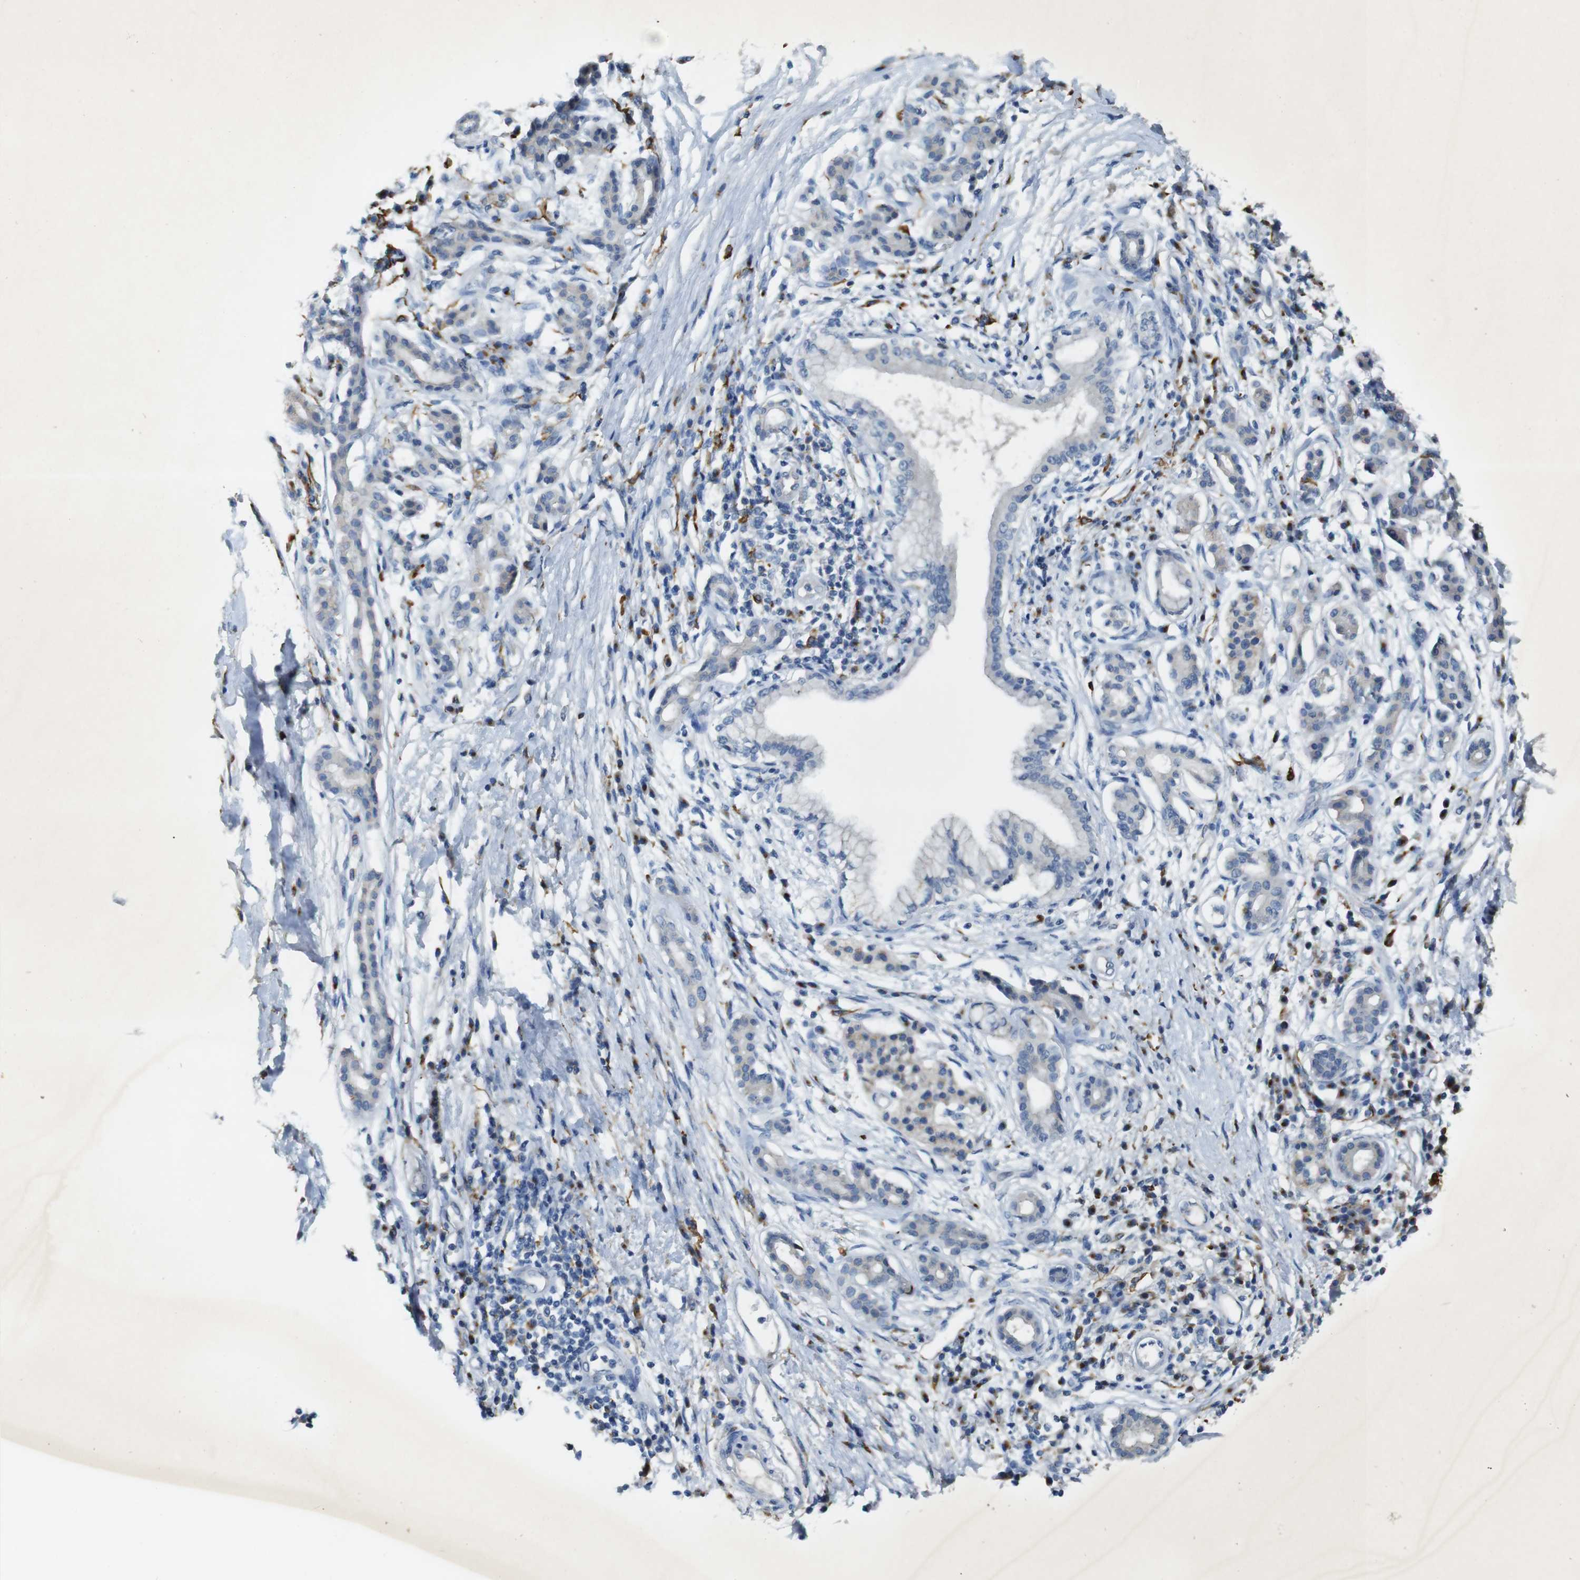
{"staining": {"intensity": "negative", "quantity": "none", "location": "none"}, "tissue": "pancreatic cancer", "cell_type": "Tumor cells", "image_type": "cancer", "snomed": [{"axis": "morphology", "description": "Adenocarcinoma, NOS"}, {"axis": "topography", "description": "Pancreas"}], "caption": "Protein analysis of pancreatic cancer shows no significant positivity in tumor cells.", "gene": "CD320", "patient": {"sex": "male", "age": 77}}